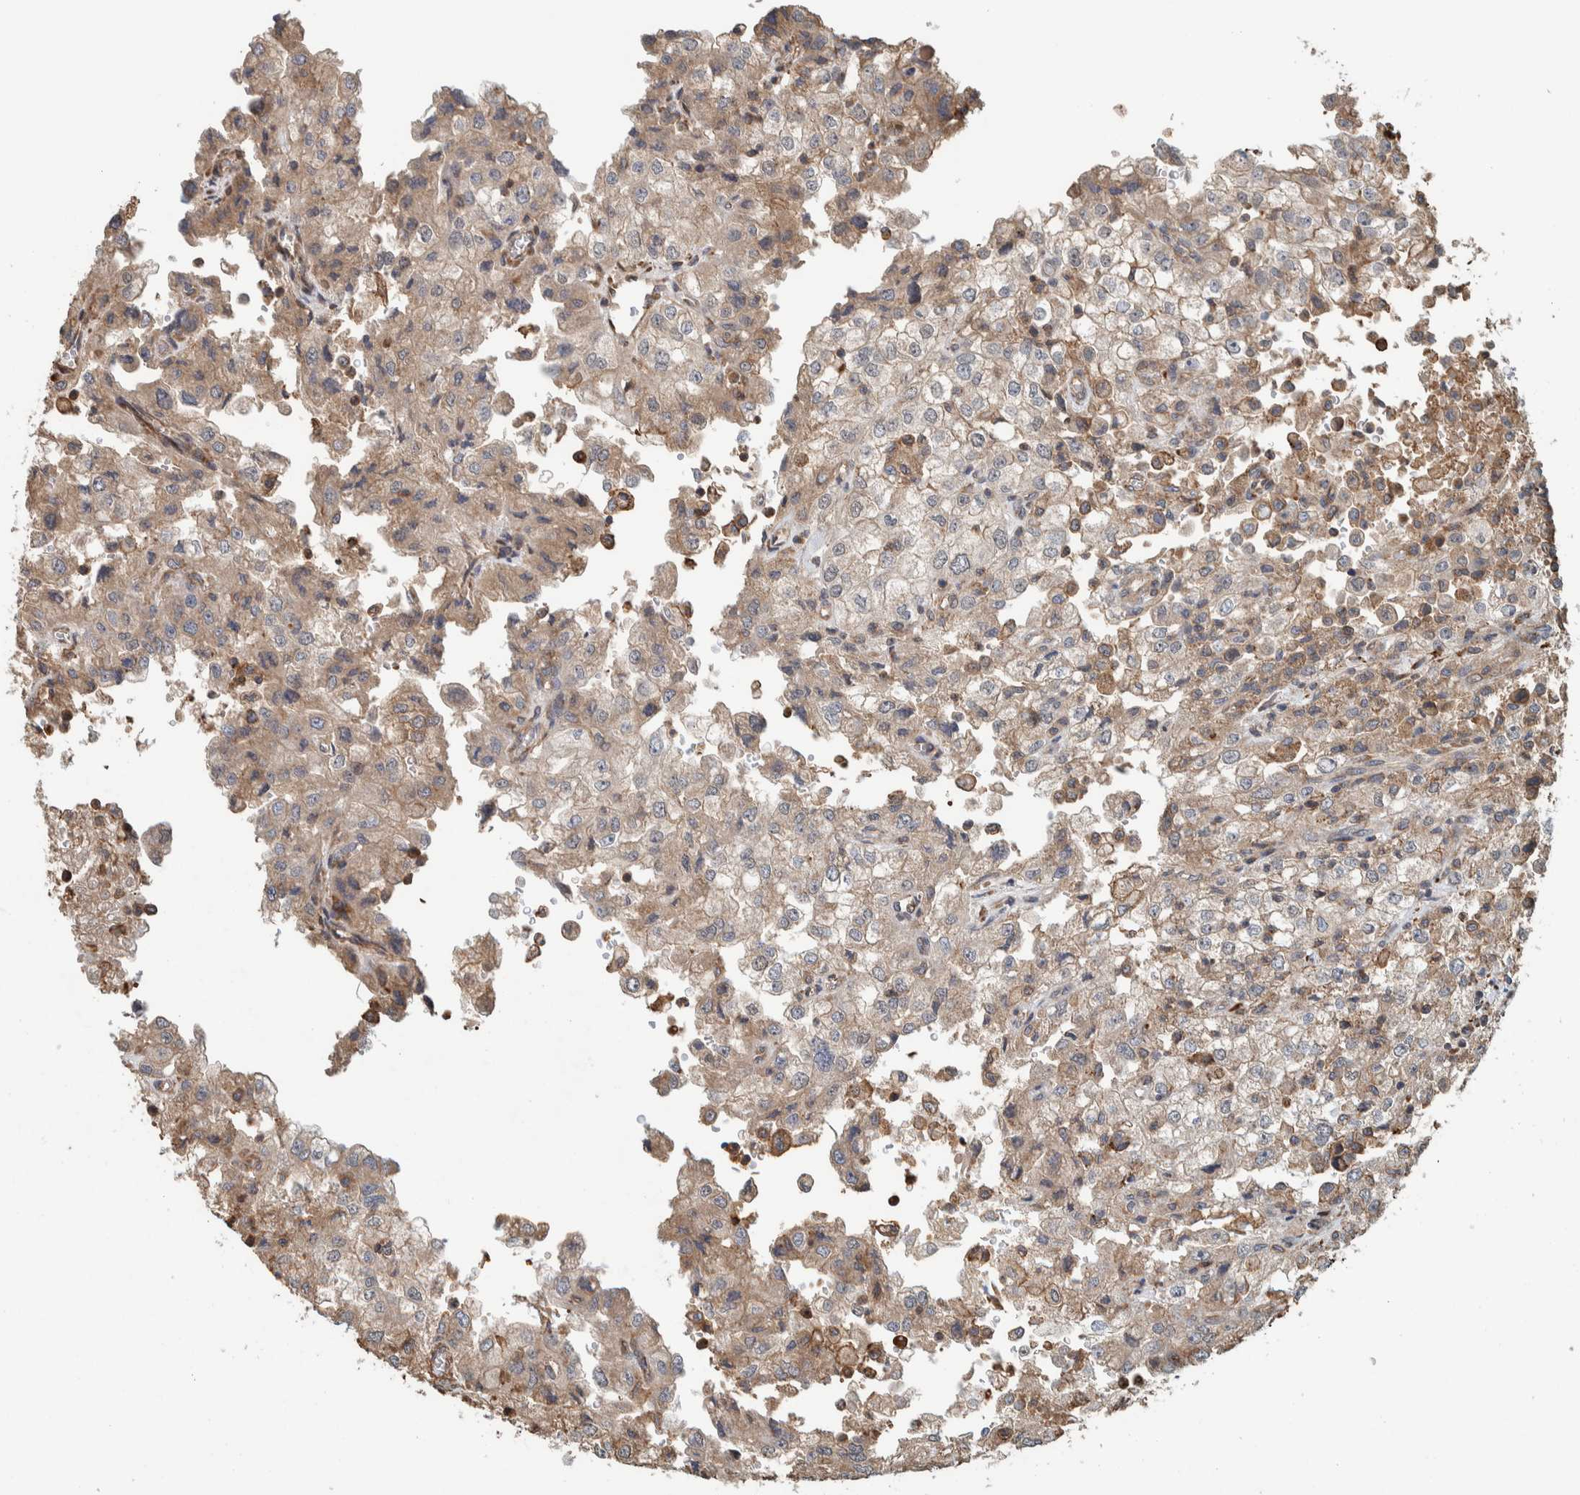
{"staining": {"intensity": "weak", "quantity": "25%-75%", "location": "cytoplasmic/membranous"}, "tissue": "renal cancer", "cell_type": "Tumor cells", "image_type": "cancer", "snomed": [{"axis": "morphology", "description": "Adenocarcinoma, NOS"}, {"axis": "topography", "description": "Kidney"}], "caption": "Brown immunohistochemical staining in renal adenocarcinoma exhibits weak cytoplasmic/membranous expression in approximately 25%-75% of tumor cells.", "gene": "PLA2G3", "patient": {"sex": "female", "age": 54}}